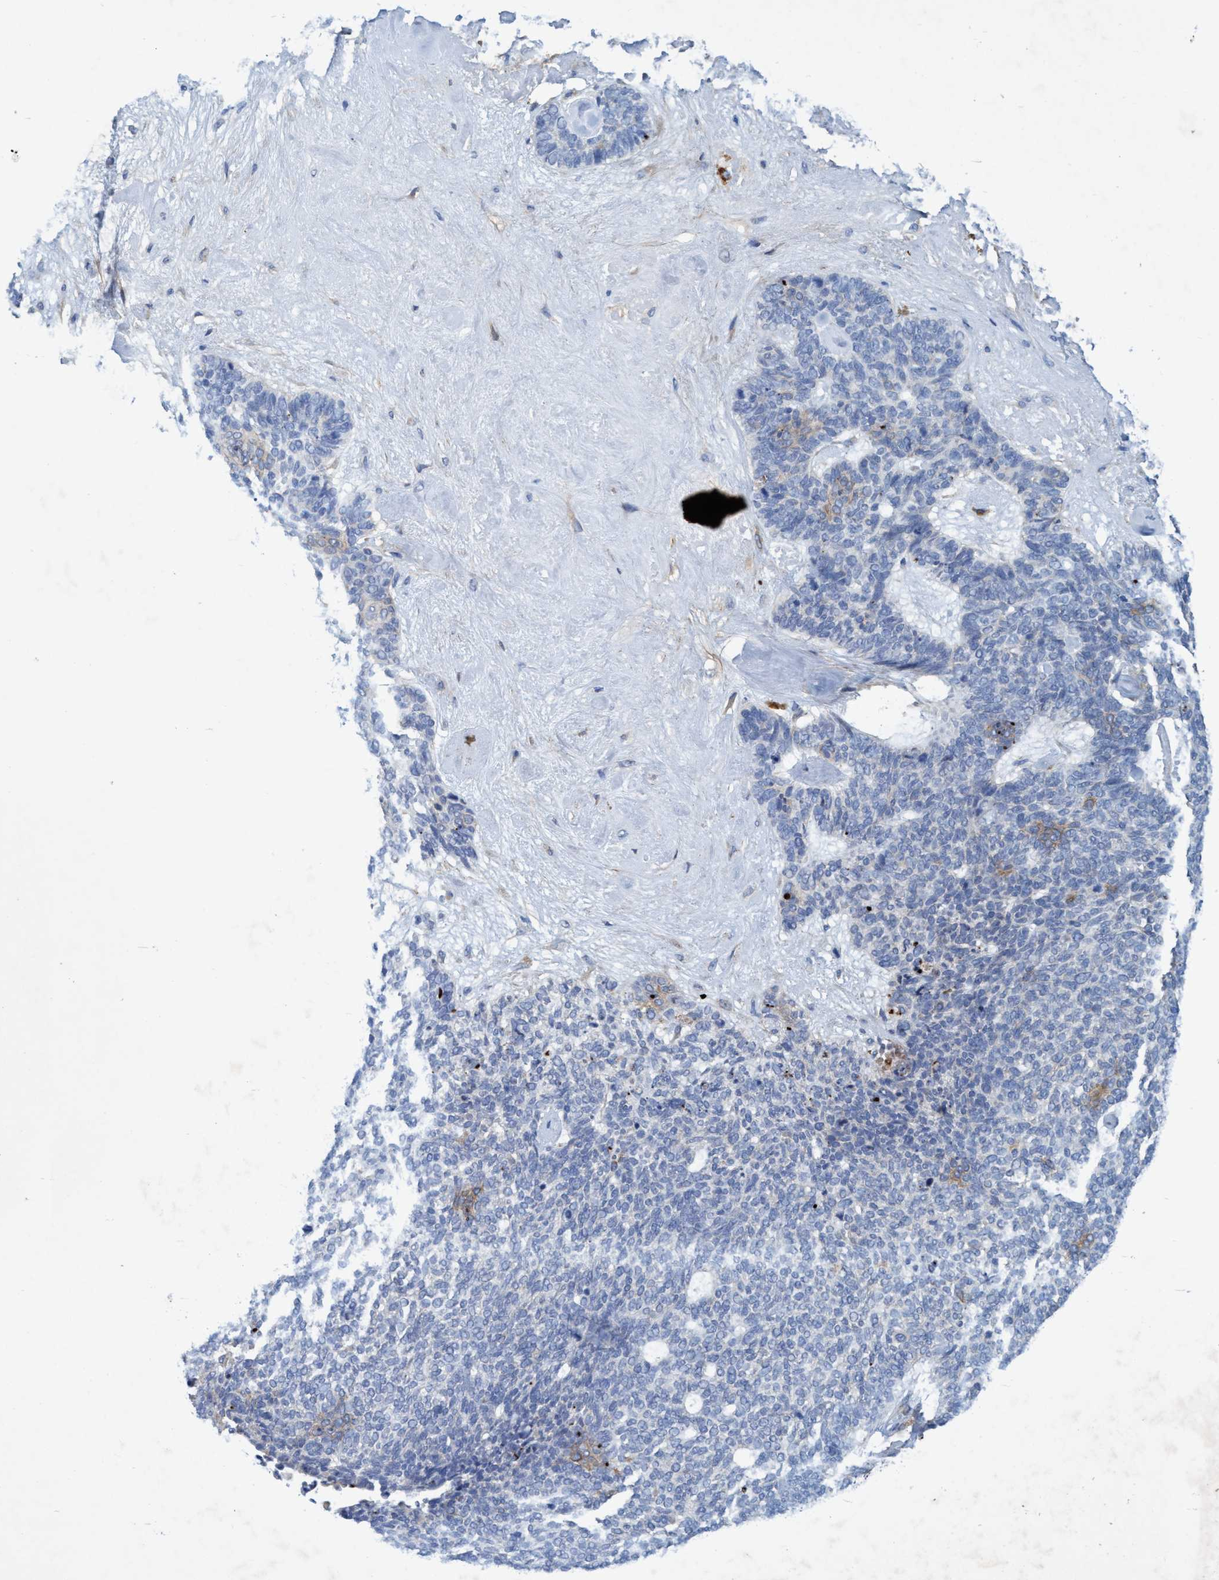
{"staining": {"intensity": "negative", "quantity": "none", "location": "none"}, "tissue": "skin cancer", "cell_type": "Tumor cells", "image_type": "cancer", "snomed": [{"axis": "morphology", "description": "Basal cell carcinoma"}, {"axis": "topography", "description": "Skin"}], "caption": "Tumor cells show no significant expression in basal cell carcinoma (skin). Nuclei are stained in blue.", "gene": "GULP1", "patient": {"sex": "female", "age": 84}}